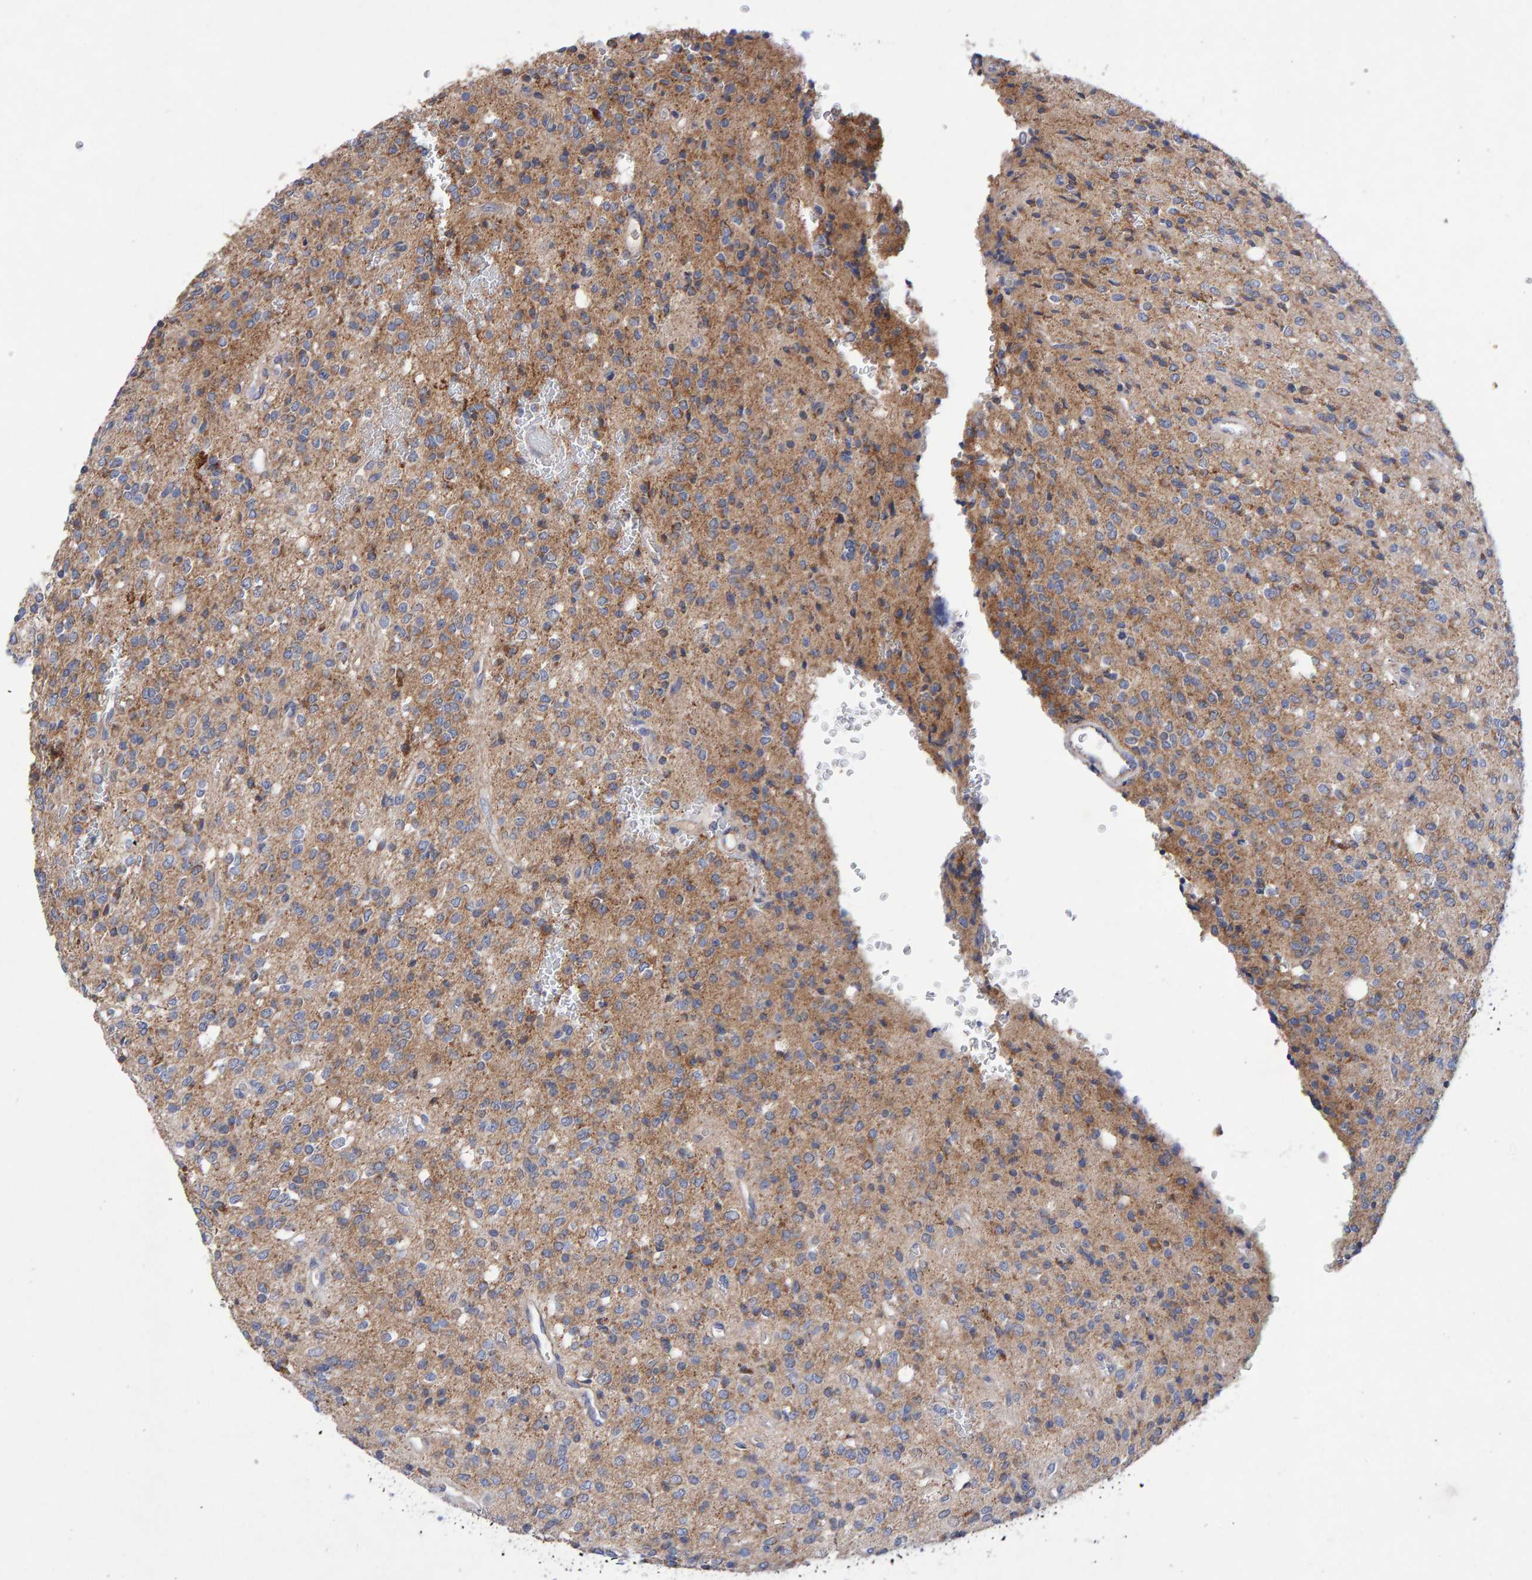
{"staining": {"intensity": "weak", "quantity": ">75%", "location": "cytoplasmic/membranous"}, "tissue": "glioma", "cell_type": "Tumor cells", "image_type": "cancer", "snomed": [{"axis": "morphology", "description": "Glioma, malignant, High grade"}, {"axis": "topography", "description": "Brain"}], "caption": "An immunohistochemistry (IHC) photomicrograph of tumor tissue is shown. Protein staining in brown highlights weak cytoplasmic/membranous positivity in high-grade glioma (malignant) within tumor cells.", "gene": "EFR3A", "patient": {"sex": "male", "age": 34}}